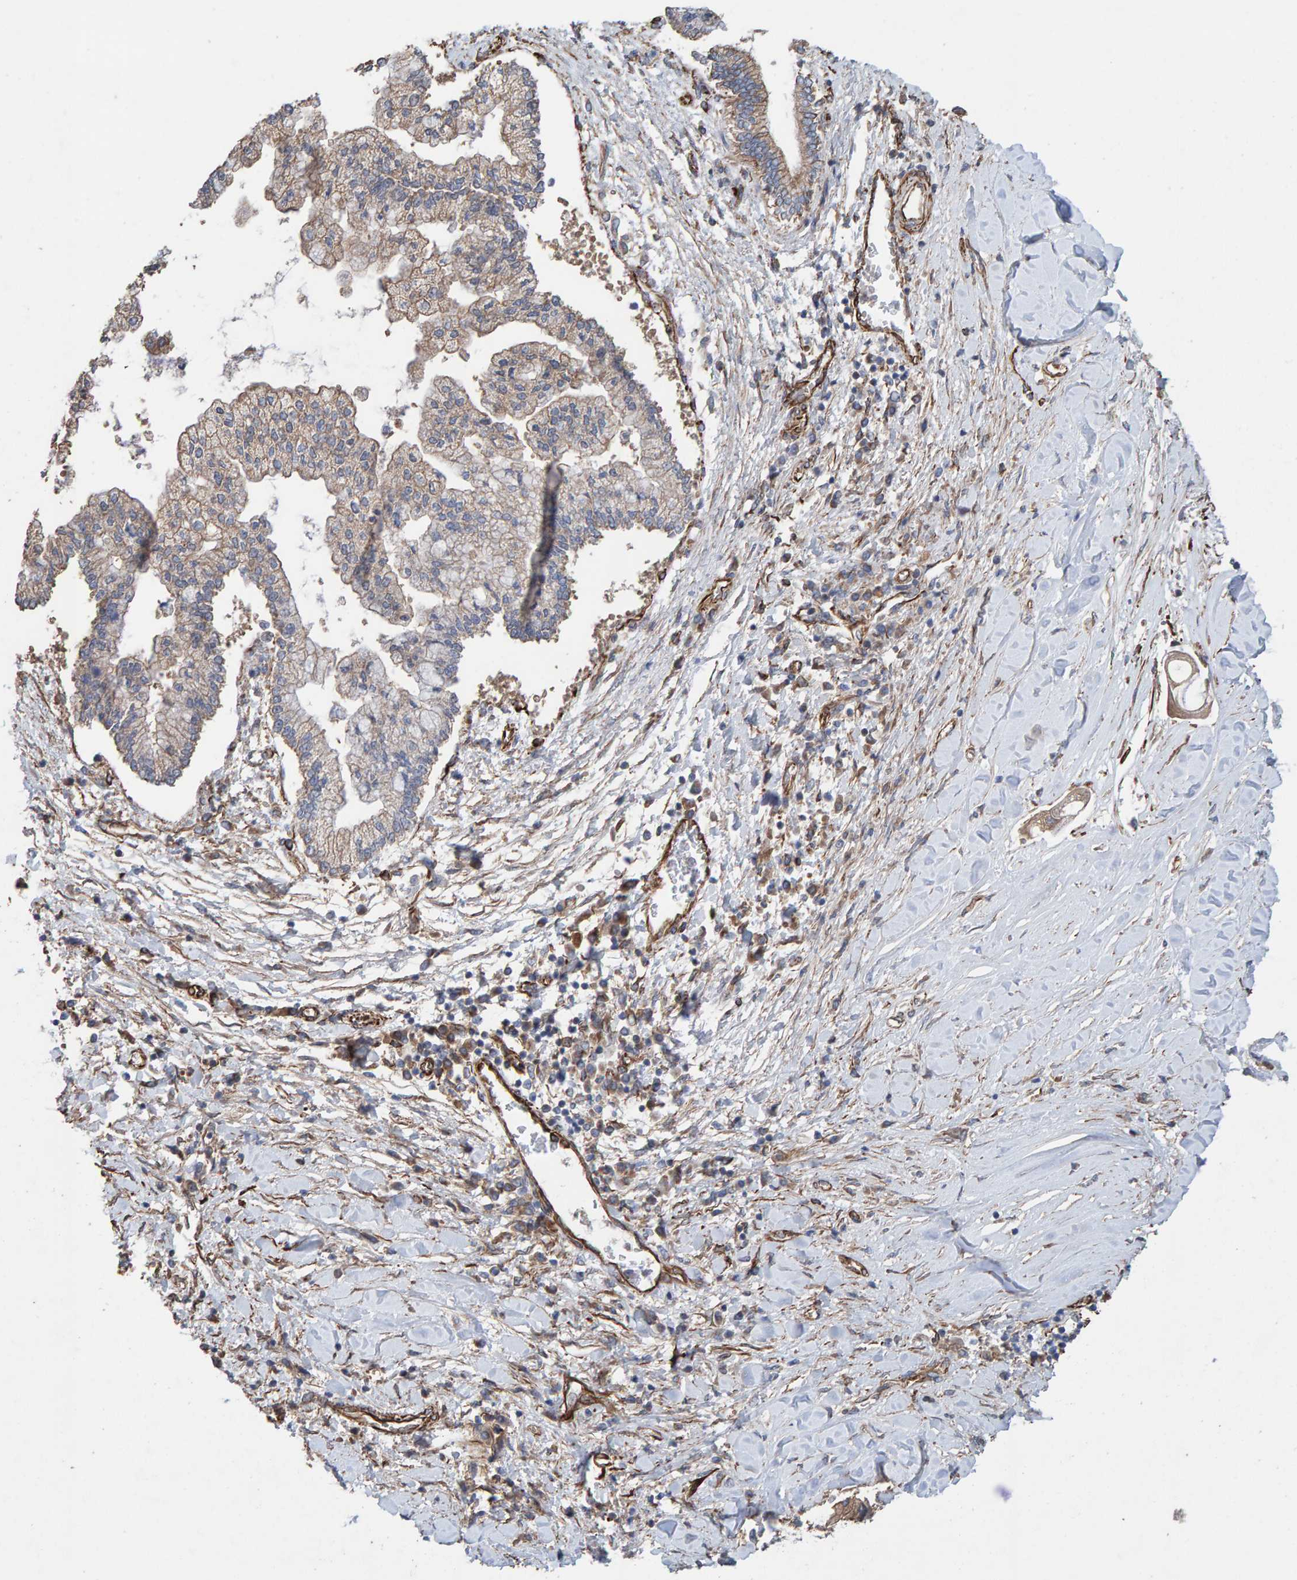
{"staining": {"intensity": "moderate", "quantity": "25%-75%", "location": "cytoplasmic/membranous"}, "tissue": "liver cancer", "cell_type": "Tumor cells", "image_type": "cancer", "snomed": [{"axis": "morphology", "description": "Cholangiocarcinoma"}, {"axis": "topography", "description": "Liver"}], "caption": "IHC histopathology image of neoplastic tissue: cholangiocarcinoma (liver) stained using immunohistochemistry shows medium levels of moderate protein expression localized specifically in the cytoplasmic/membranous of tumor cells, appearing as a cytoplasmic/membranous brown color.", "gene": "ZNF347", "patient": {"sex": "male", "age": 50}}